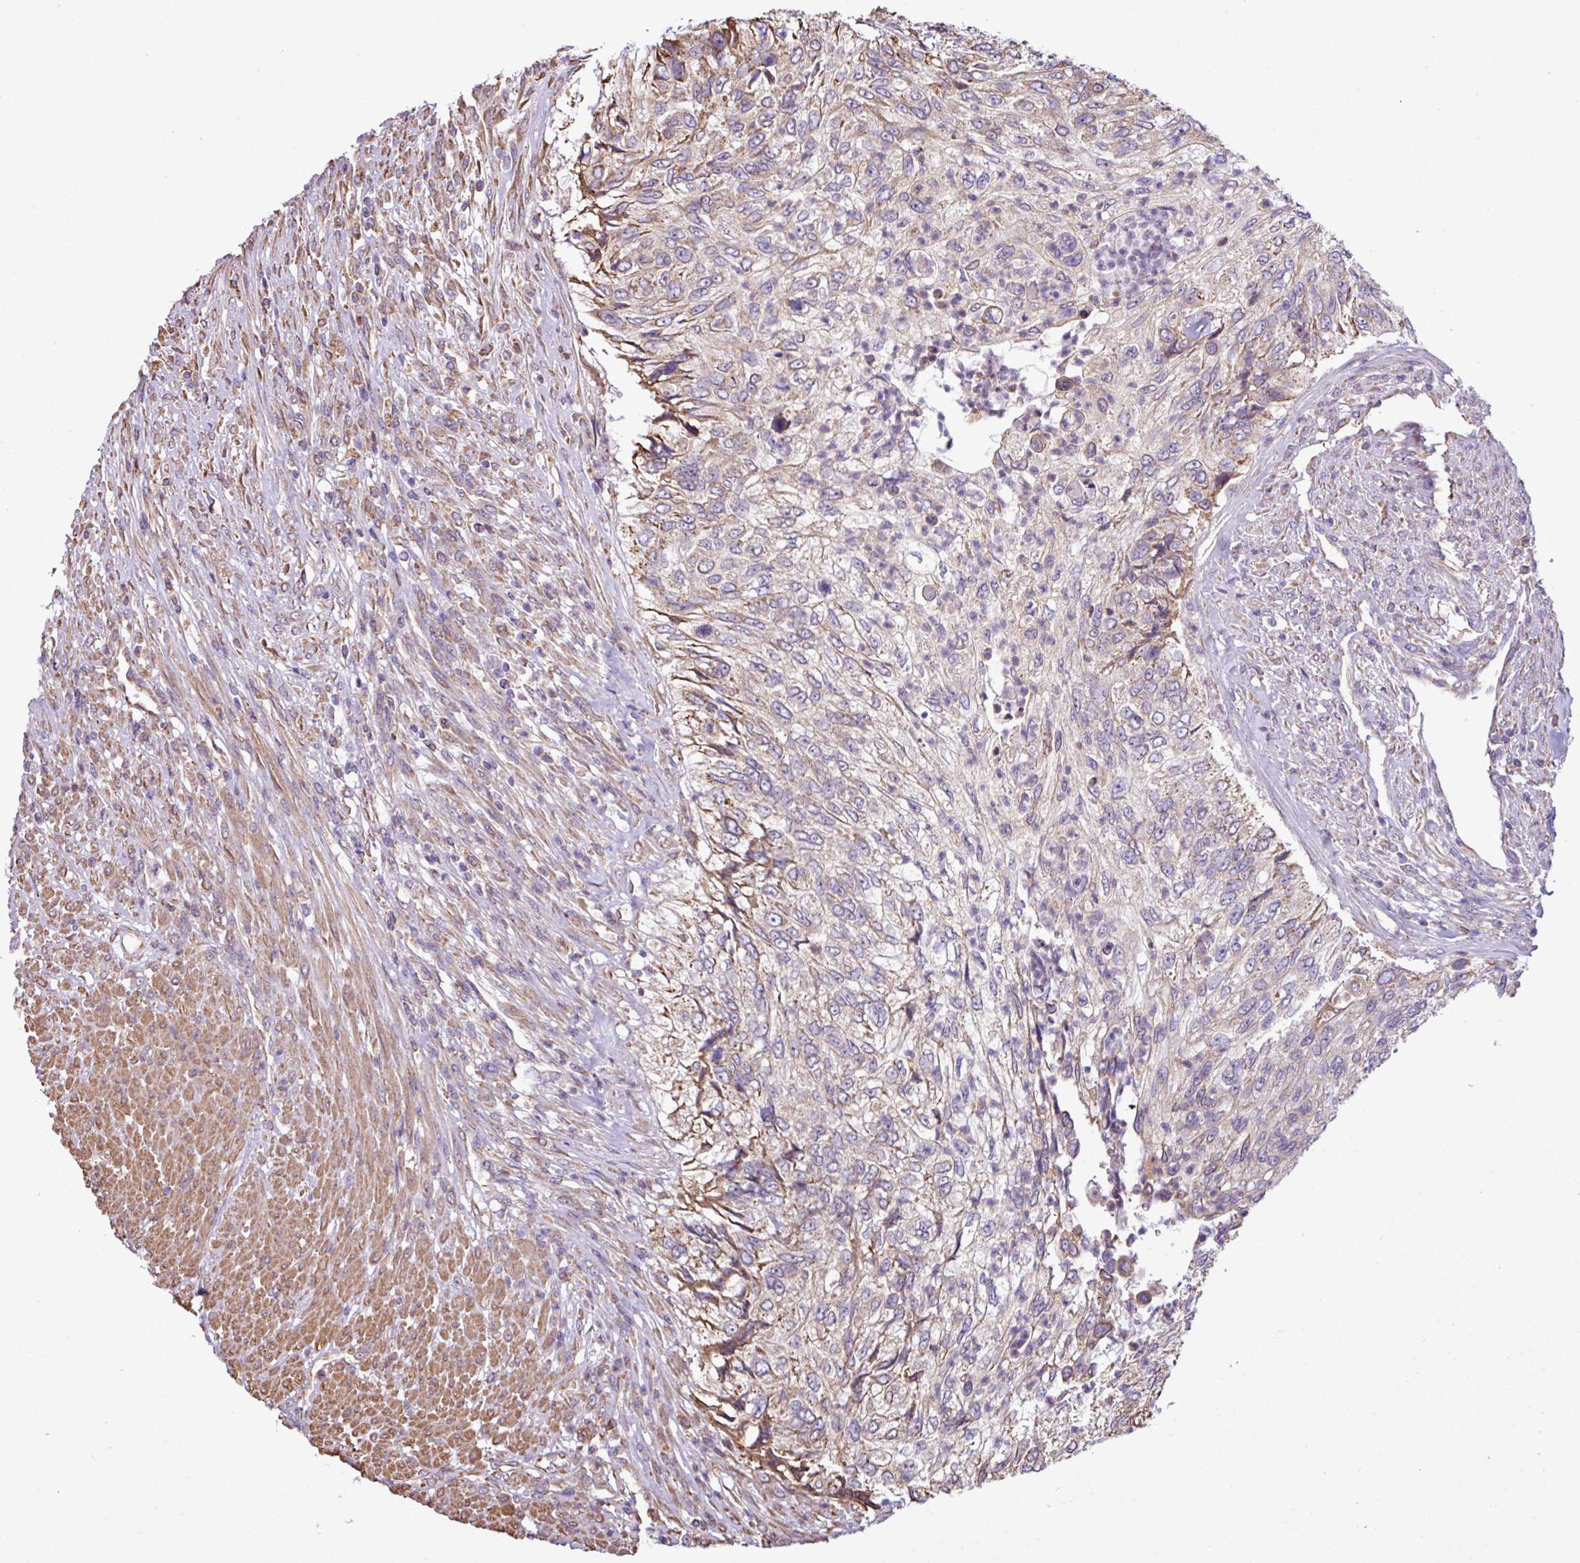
{"staining": {"intensity": "weak", "quantity": "25%-75%", "location": "cytoplasmic/membranous"}, "tissue": "urothelial cancer", "cell_type": "Tumor cells", "image_type": "cancer", "snomed": [{"axis": "morphology", "description": "Urothelial carcinoma, High grade"}, {"axis": "topography", "description": "Urinary bladder"}], "caption": "Weak cytoplasmic/membranous expression for a protein is seen in about 25%-75% of tumor cells of urothelial cancer using immunohistochemistry (IHC).", "gene": "ZSCAN5A", "patient": {"sex": "female", "age": 60}}